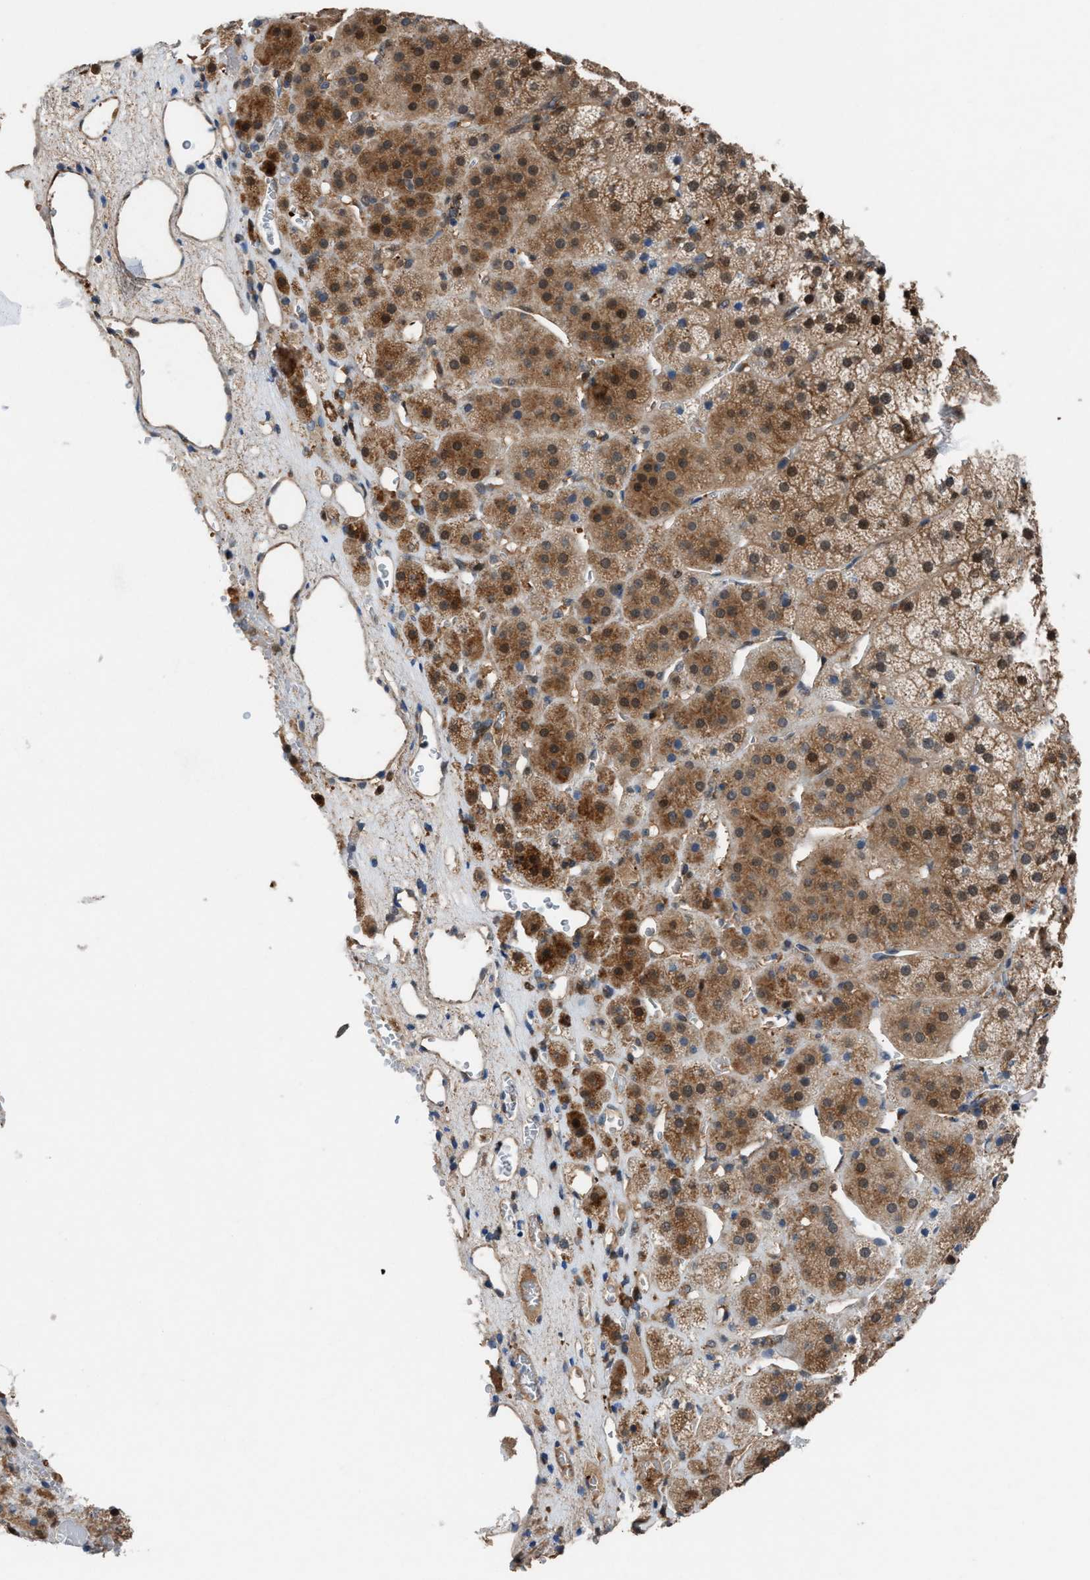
{"staining": {"intensity": "moderate", "quantity": ">75%", "location": "cytoplasmic/membranous"}, "tissue": "adrenal gland", "cell_type": "Glandular cells", "image_type": "normal", "snomed": [{"axis": "morphology", "description": "Normal tissue, NOS"}, {"axis": "topography", "description": "Adrenal gland"}], "caption": "Protein staining by immunohistochemistry displays moderate cytoplasmic/membranous positivity in approximately >75% of glandular cells in normal adrenal gland. Using DAB (3,3'-diaminobenzidine) (brown) and hematoxylin (blue) stains, captured at high magnification using brightfield microscopy.", "gene": "TPK1", "patient": {"sex": "female", "age": 44}}